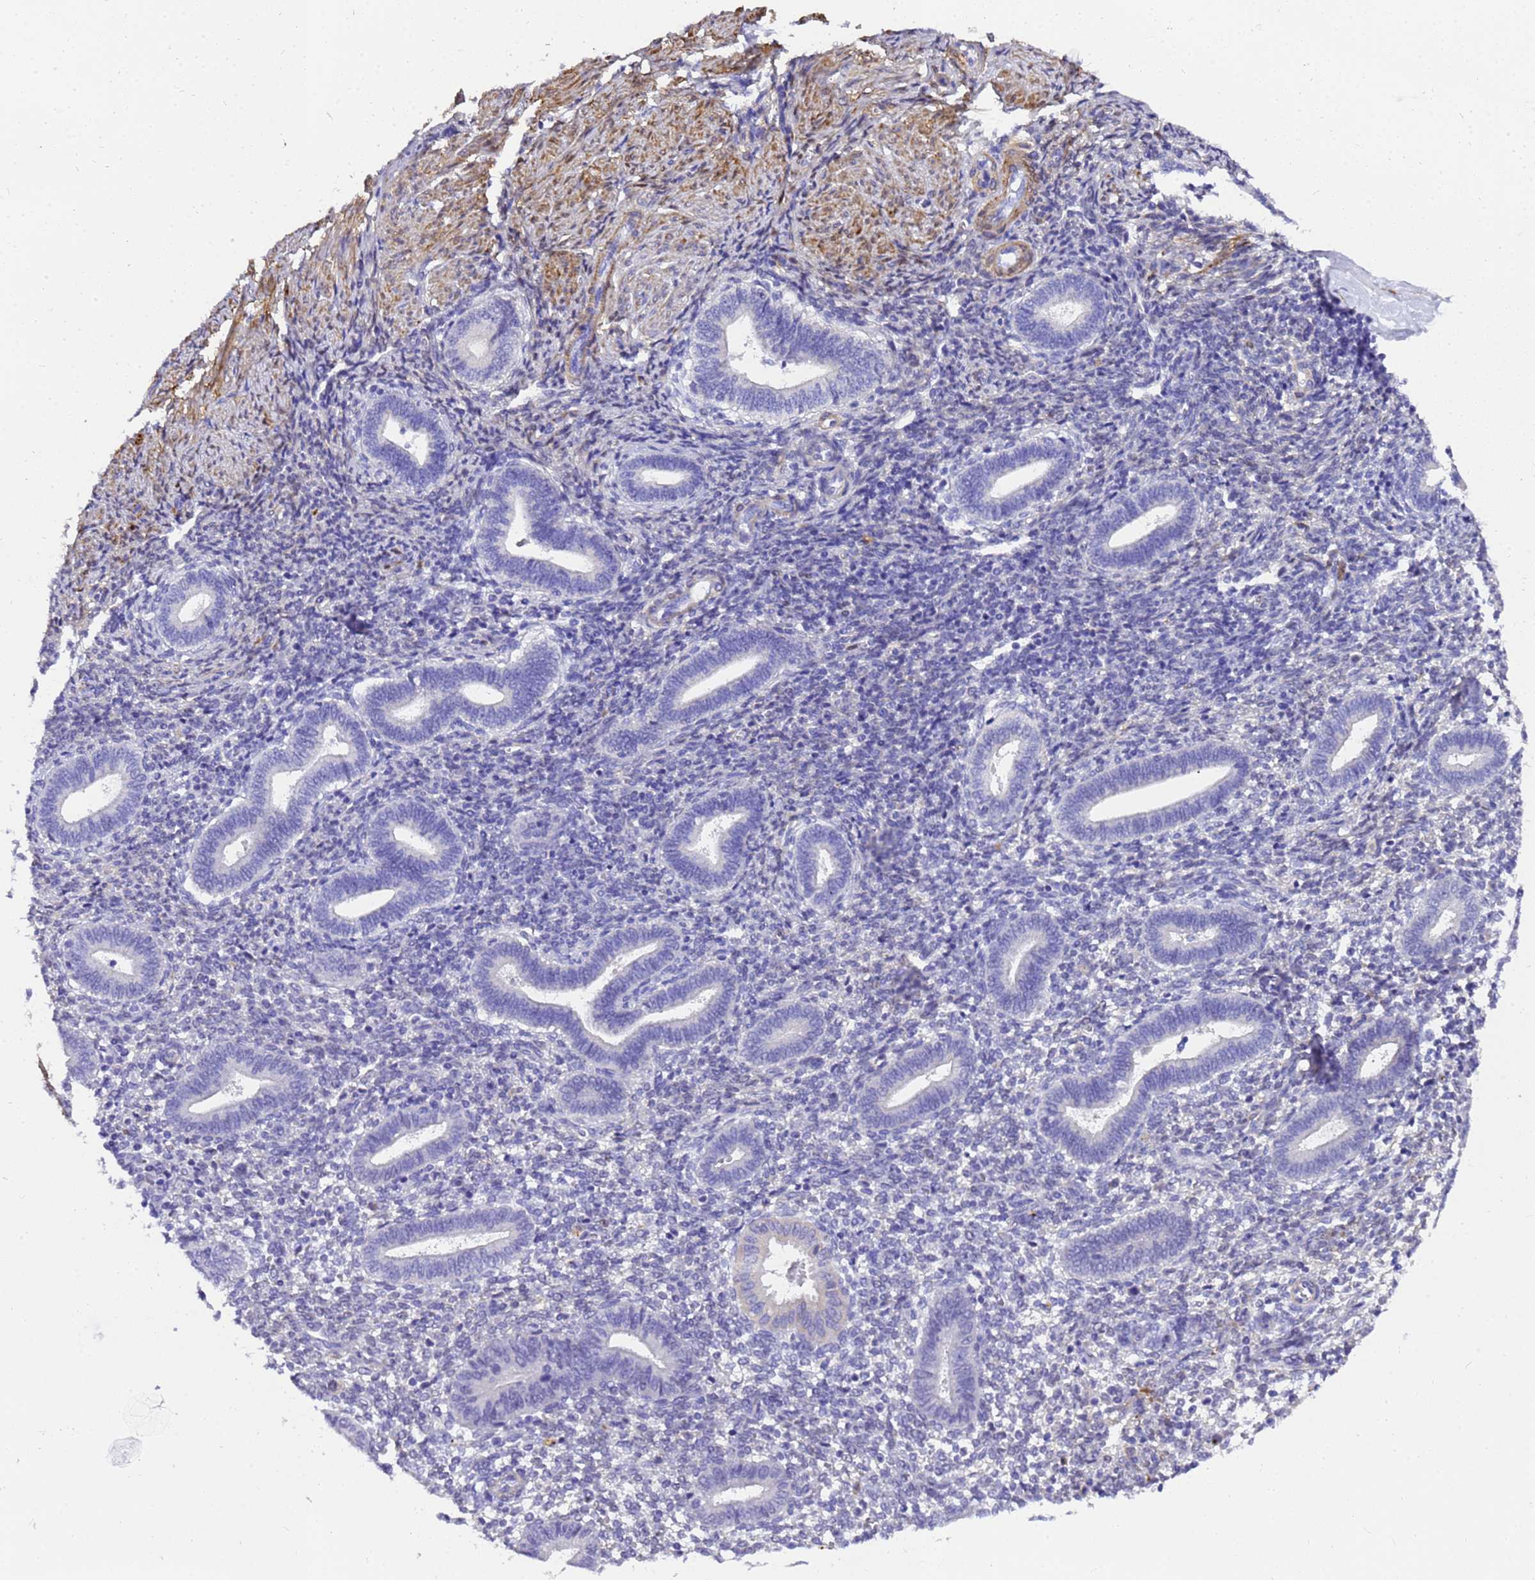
{"staining": {"intensity": "negative", "quantity": "none", "location": "none"}, "tissue": "endometrium", "cell_type": "Cells in endometrial stroma", "image_type": "normal", "snomed": [{"axis": "morphology", "description": "Normal tissue, NOS"}, {"axis": "topography", "description": "Endometrium"}], "caption": "High magnification brightfield microscopy of benign endometrium stained with DAB (3,3'-diaminobenzidine) (brown) and counterstained with hematoxylin (blue): cells in endometrial stroma show no significant staining. The staining was performed using DAB to visualize the protein expression in brown, while the nuclei were stained in blue with hematoxylin (Magnification: 20x).", "gene": "HSPB6", "patient": {"sex": "female", "age": 44}}